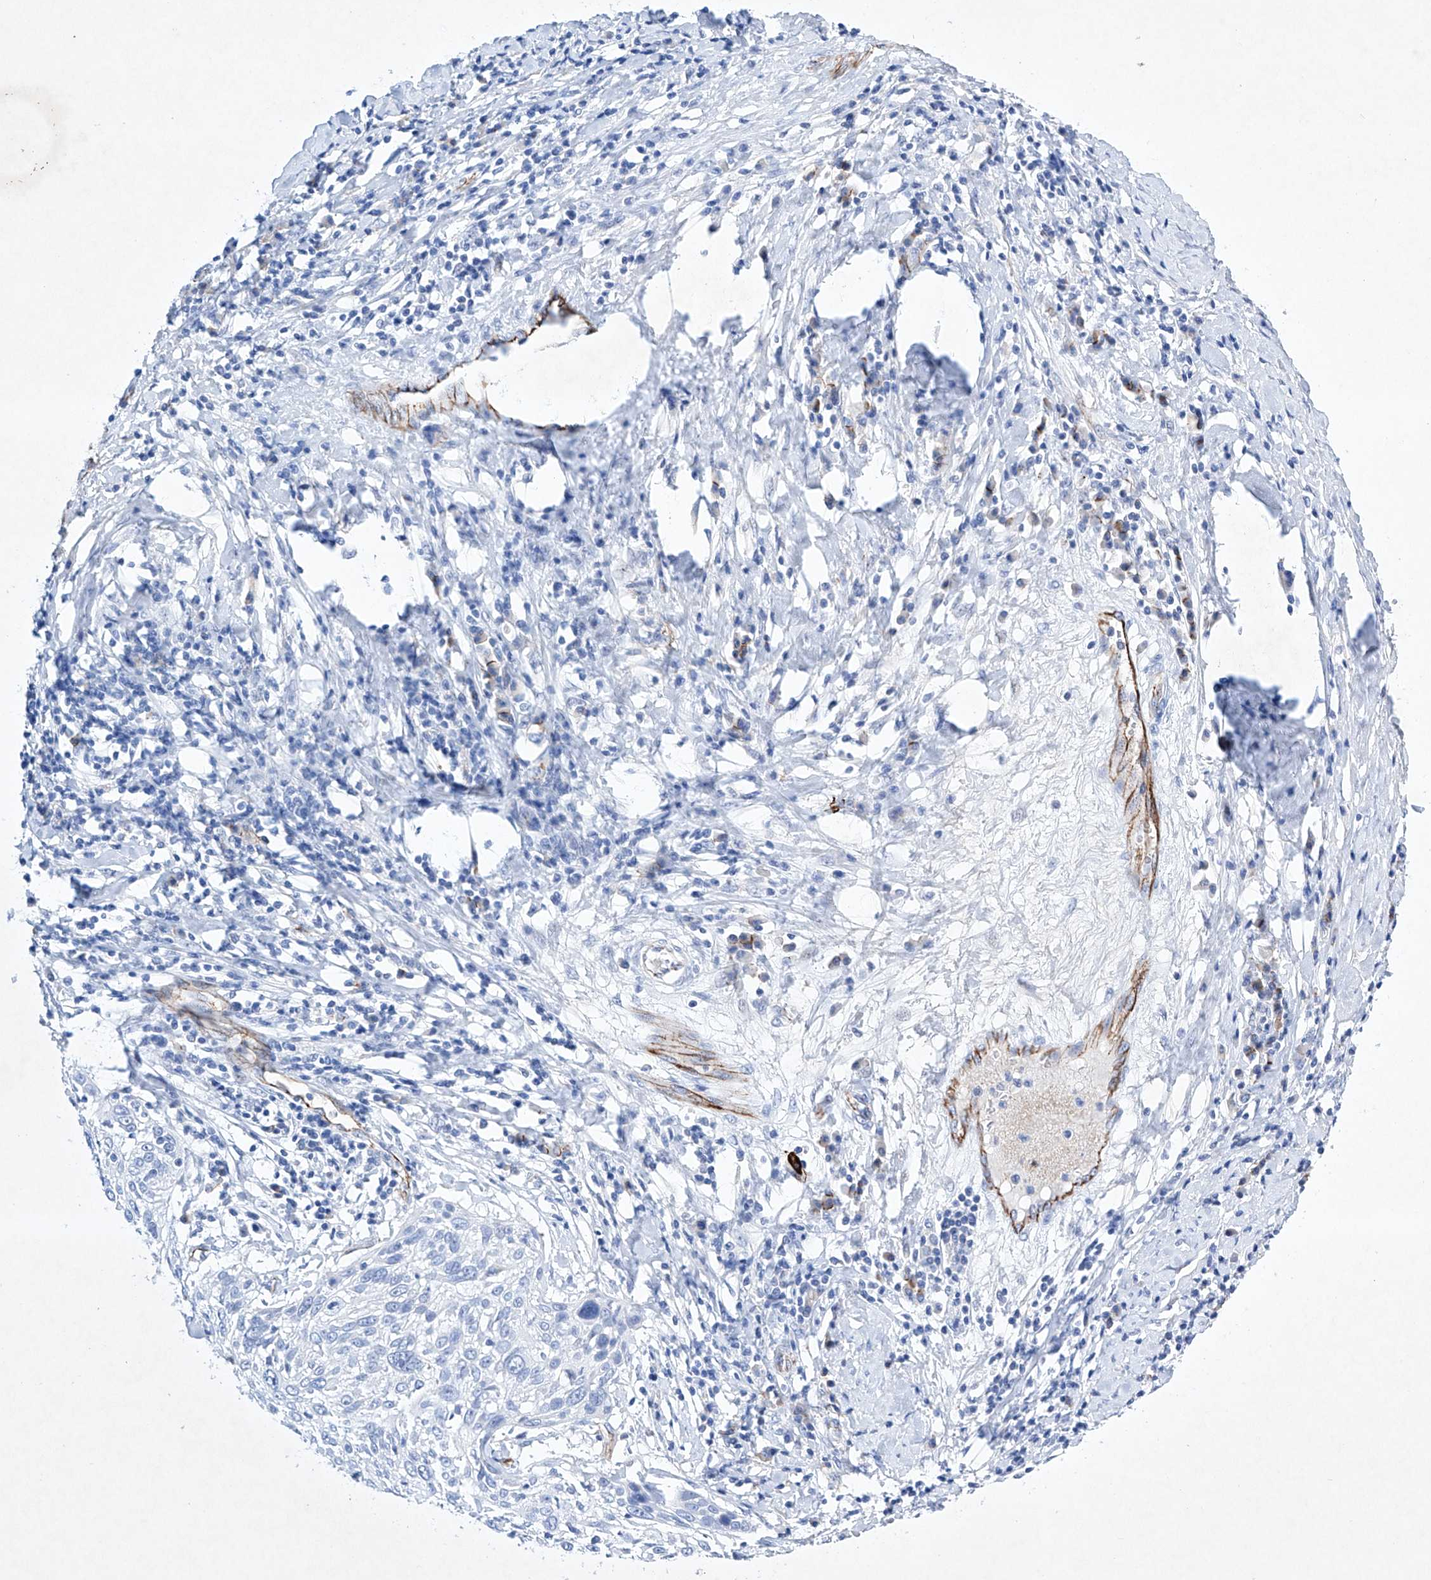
{"staining": {"intensity": "negative", "quantity": "none", "location": "none"}, "tissue": "cervical cancer", "cell_type": "Tumor cells", "image_type": "cancer", "snomed": [{"axis": "morphology", "description": "Squamous cell carcinoma, NOS"}, {"axis": "topography", "description": "Cervix"}], "caption": "IHC of human cervical cancer (squamous cell carcinoma) reveals no expression in tumor cells.", "gene": "ETV7", "patient": {"sex": "female", "age": 51}}